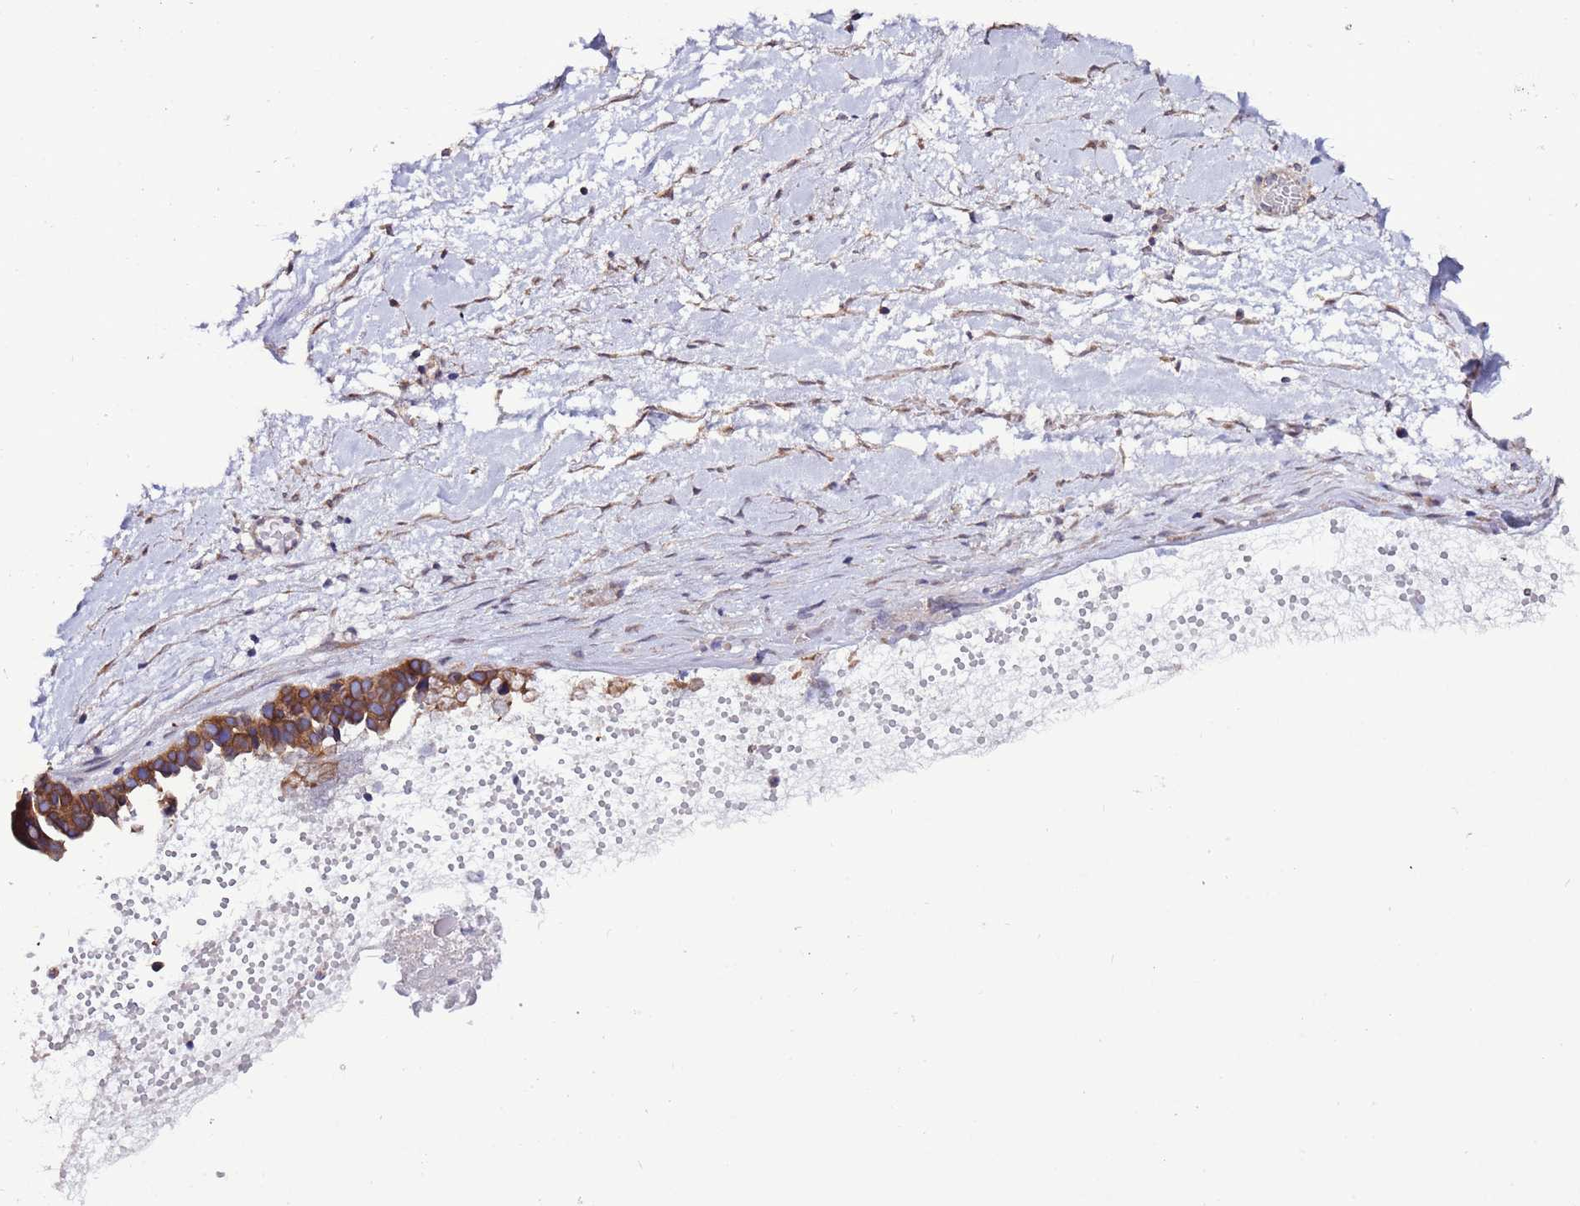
{"staining": {"intensity": "moderate", "quantity": ">75%", "location": "cytoplasmic/membranous"}, "tissue": "ovarian cancer", "cell_type": "Tumor cells", "image_type": "cancer", "snomed": [{"axis": "morphology", "description": "Cystadenocarcinoma, serous, NOS"}, {"axis": "topography", "description": "Ovary"}], "caption": "About >75% of tumor cells in ovarian cancer show moderate cytoplasmic/membranous protein positivity as visualized by brown immunohistochemical staining.", "gene": "SLC41A3", "patient": {"sex": "female", "age": 54}}